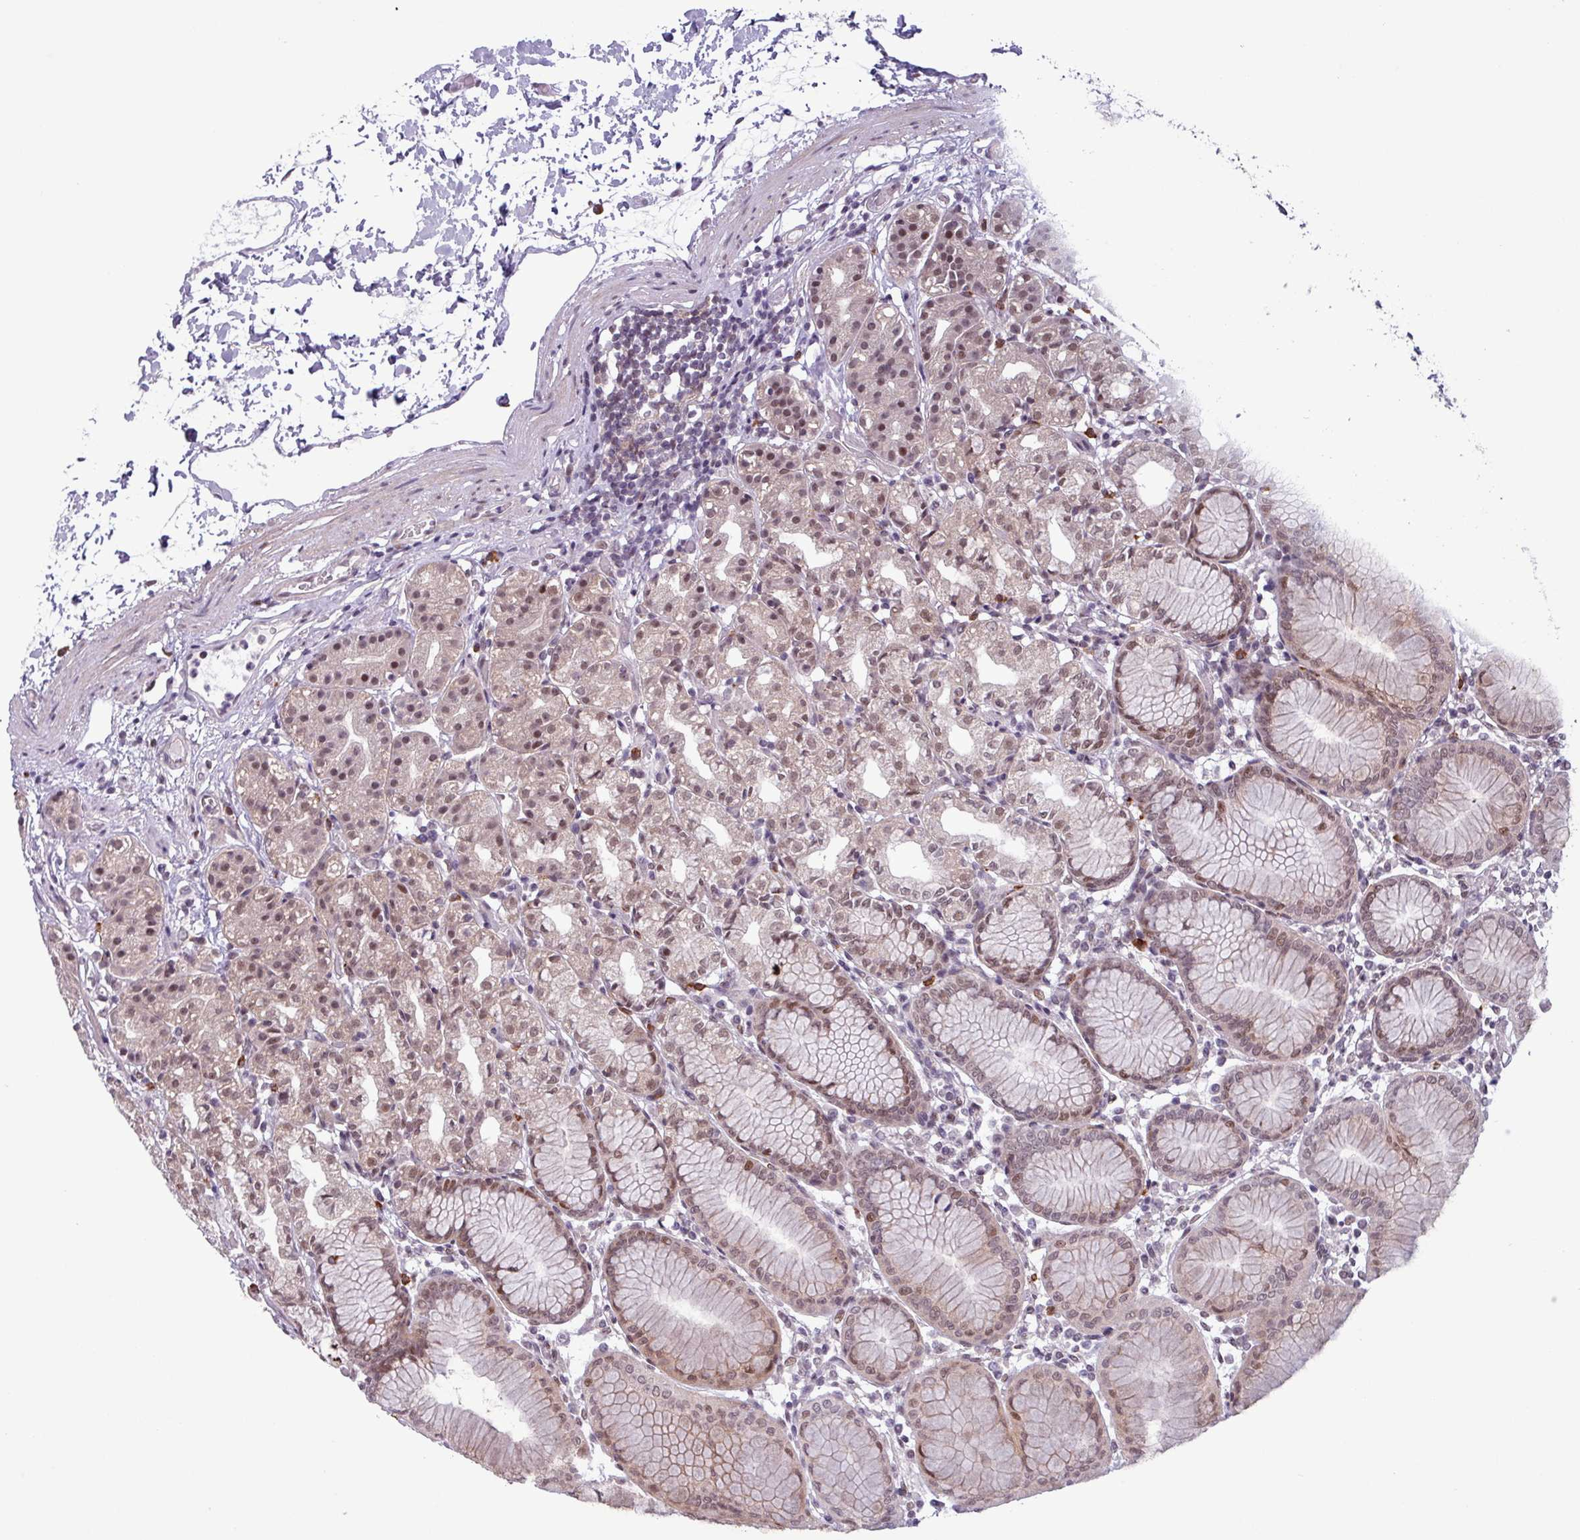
{"staining": {"intensity": "moderate", "quantity": ">75%", "location": "cytoplasmic/membranous,nuclear"}, "tissue": "stomach", "cell_type": "Glandular cells", "image_type": "normal", "snomed": [{"axis": "morphology", "description": "Normal tissue, NOS"}, {"axis": "topography", "description": "Stomach"}], "caption": "About >75% of glandular cells in benign human stomach exhibit moderate cytoplasmic/membranous,nuclear protein staining as visualized by brown immunohistochemical staining.", "gene": "NOTCH2", "patient": {"sex": "female", "age": 57}}